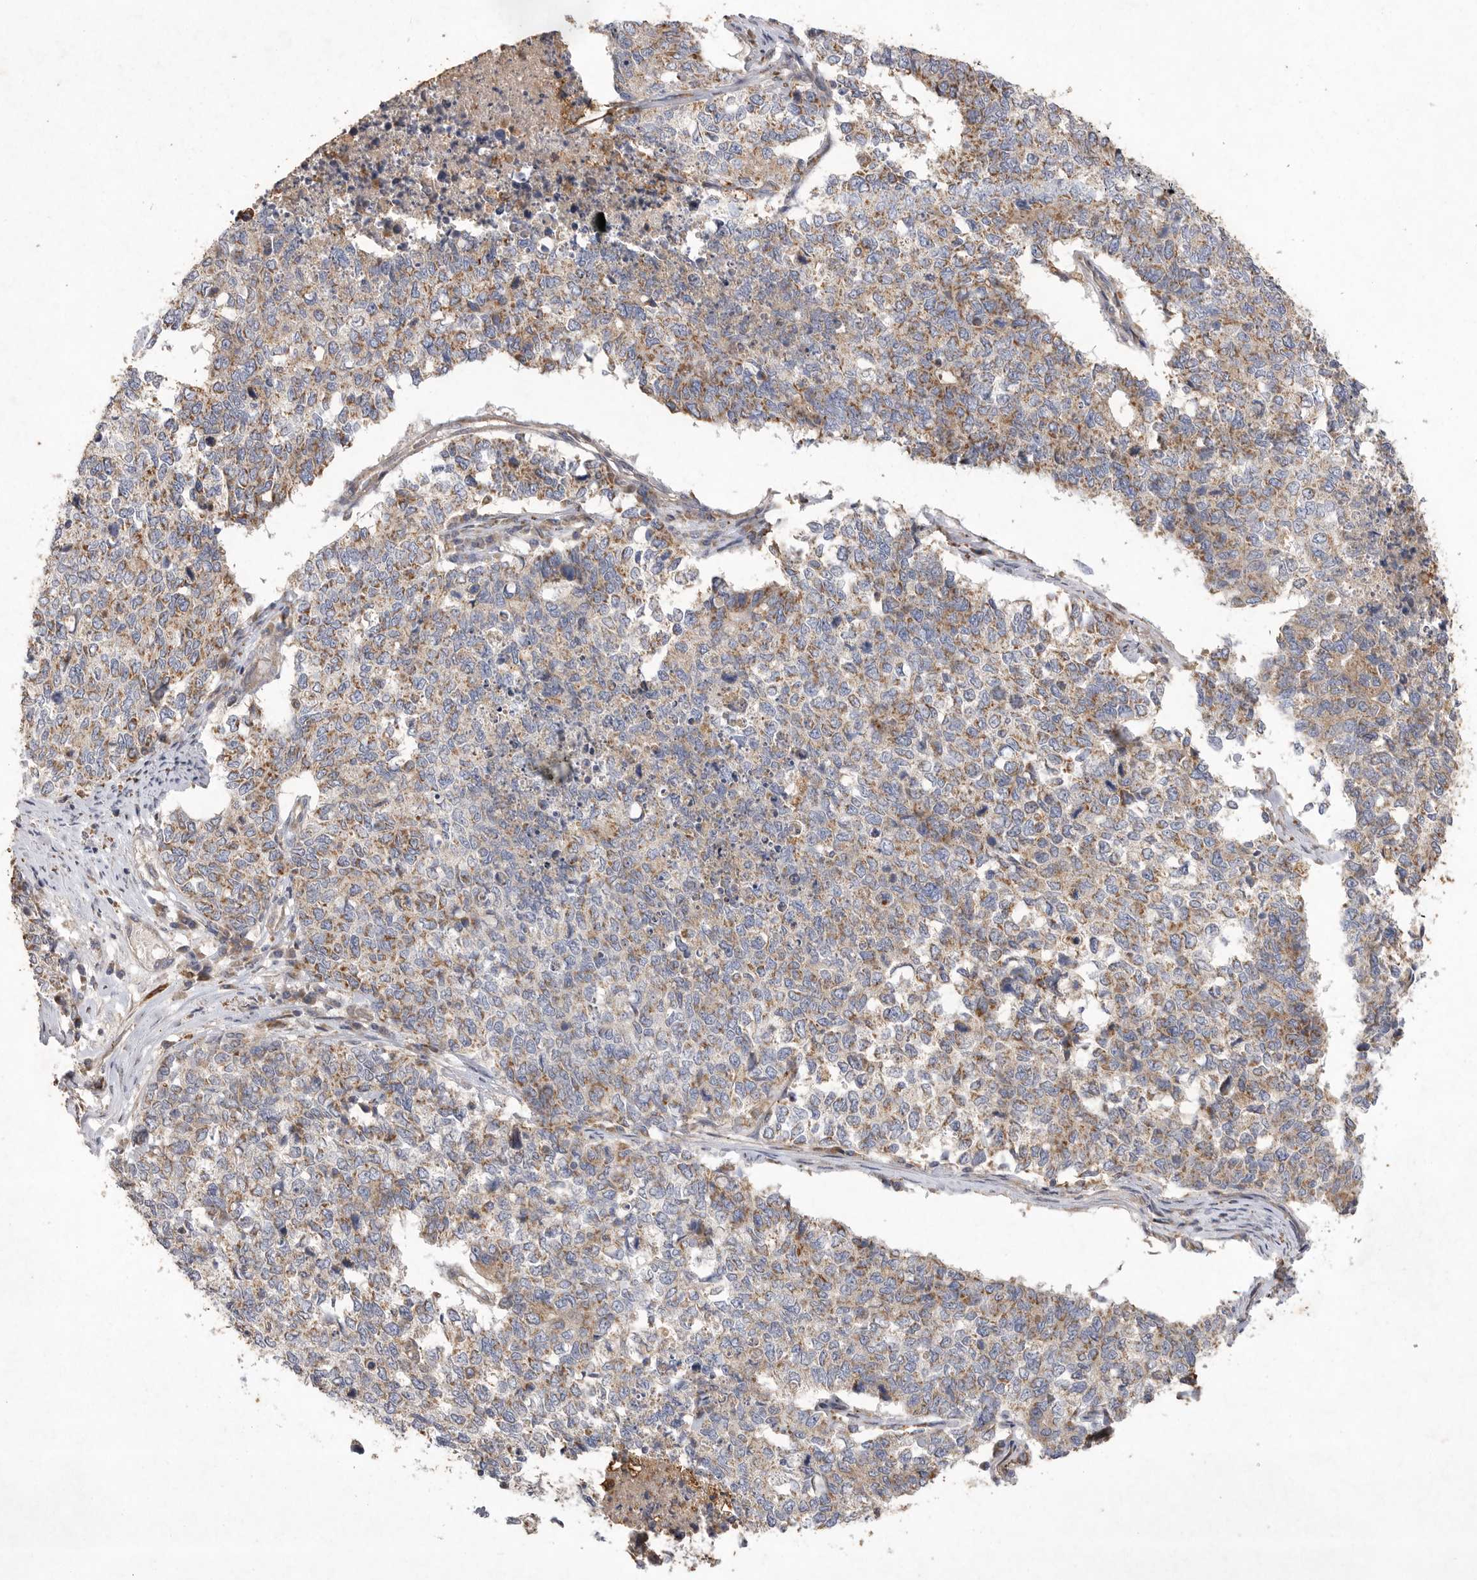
{"staining": {"intensity": "moderate", "quantity": "25%-75%", "location": "cytoplasmic/membranous"}, "tissue": "cervical cancer", "cell_type": "Tumor cells", "image_type": "cancer", "snomed": [{"axis": "morphology", "description": "Squamous cell carcinoma, NOS"}, {"axis": "topography", "description": "Cervix"}], "caption": "Approximately 25%-75% of tumor cells in human cervical cancer display moderate cytoplasmic/membranous protein positivity as visualized by brown immunohistochemical staining.", "gene": "MRPL41", "patient": {"sex": "female", "age": 63}}